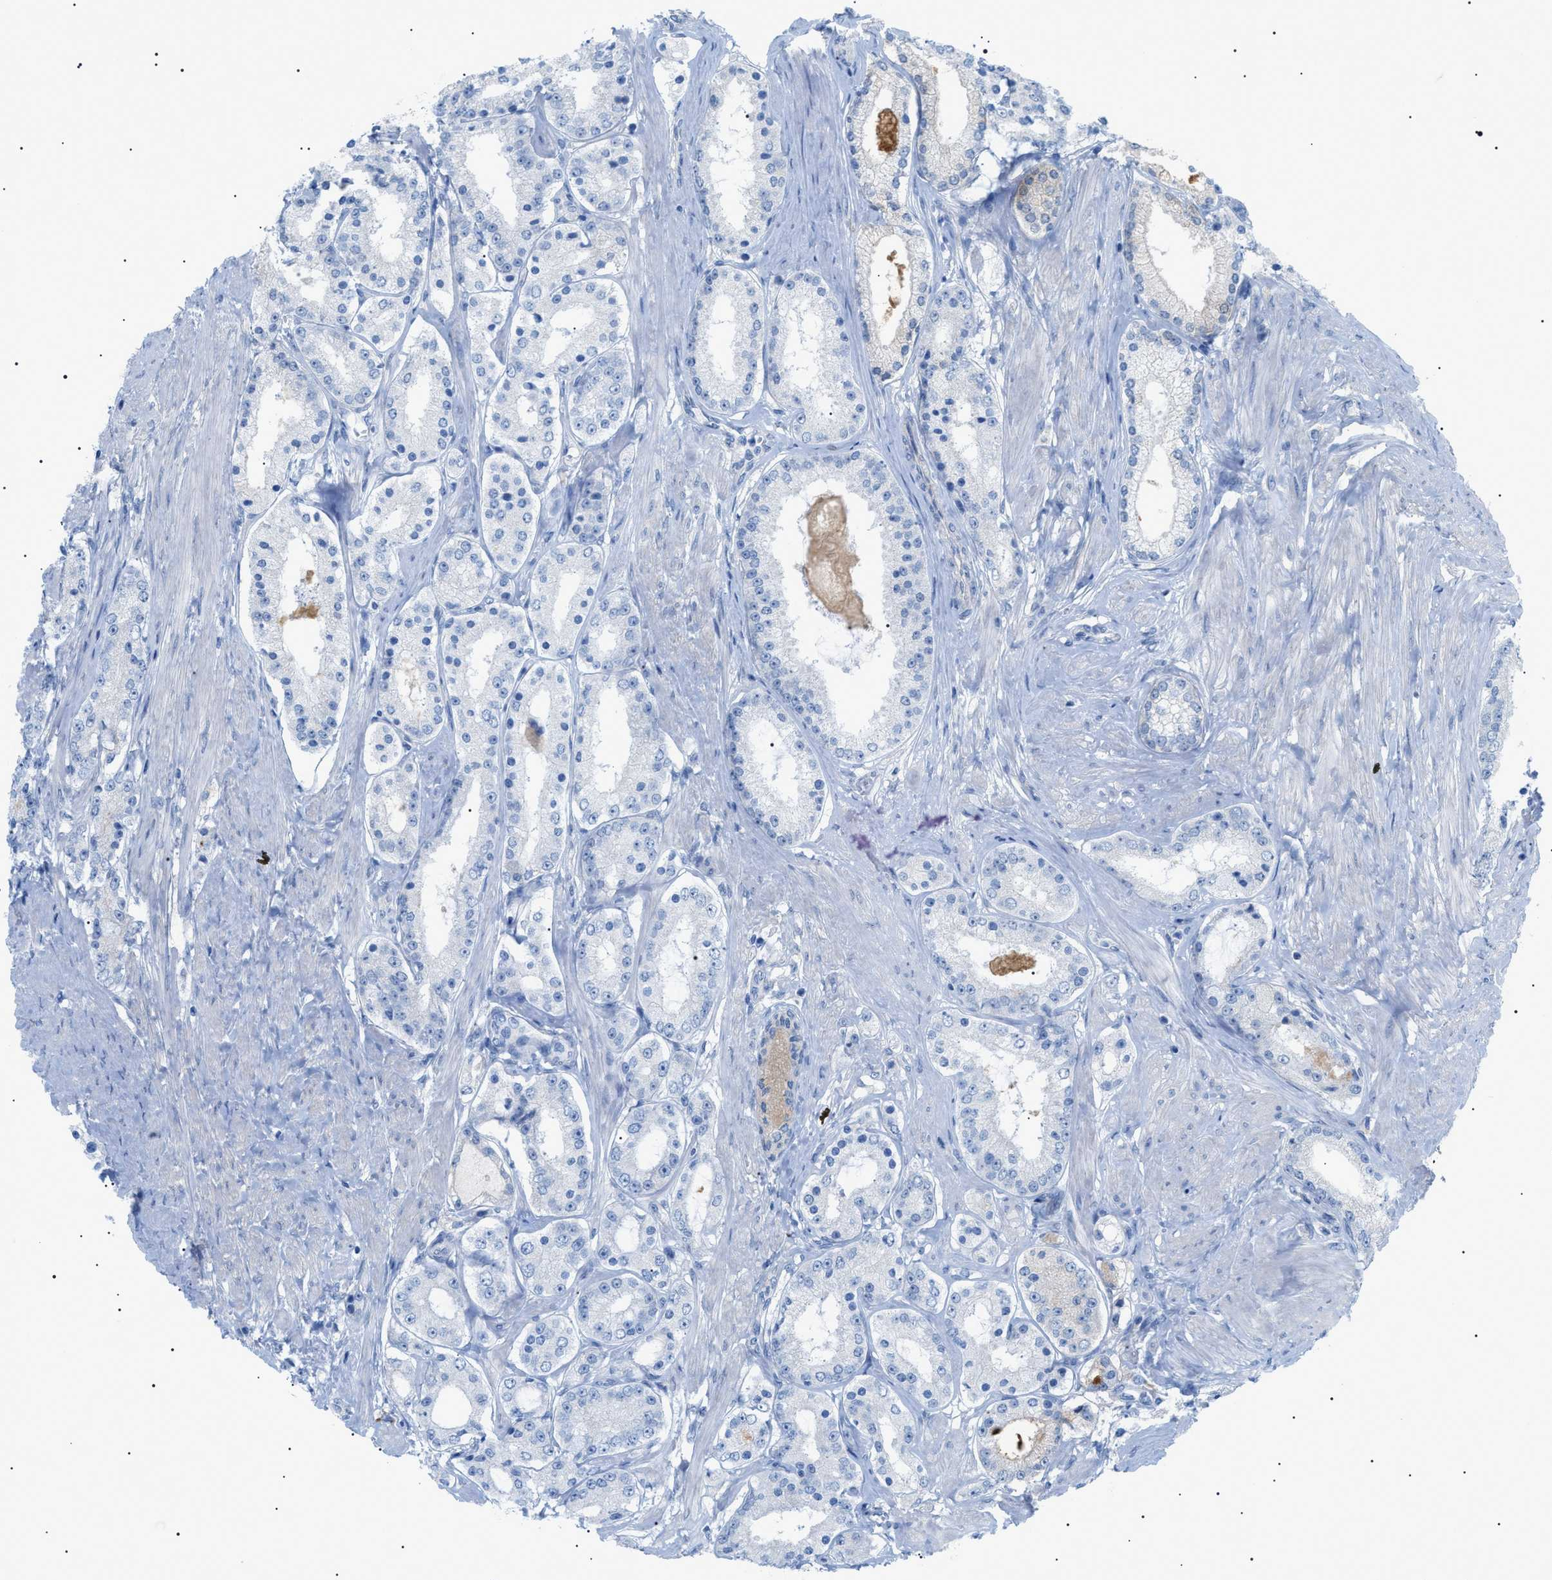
{"staining": {"intensity": "negative", "quantity": "none", "location": "none"}, "tissue": "prostate cancer", "cell_type": "Tumor cells", "image_type": "cancer", "snomed": [{"axis": "morphology", "description": "Adenocarcinoma, Low grade"}, {"axis": "topography", "description": "Prostate"}], "caption": "The image shows no significant staining in tumor cells of prostate low-grade adenocarcinoma.", "gene": "ADAMTS1", "patient": {"sex": "male", "age": 63}}